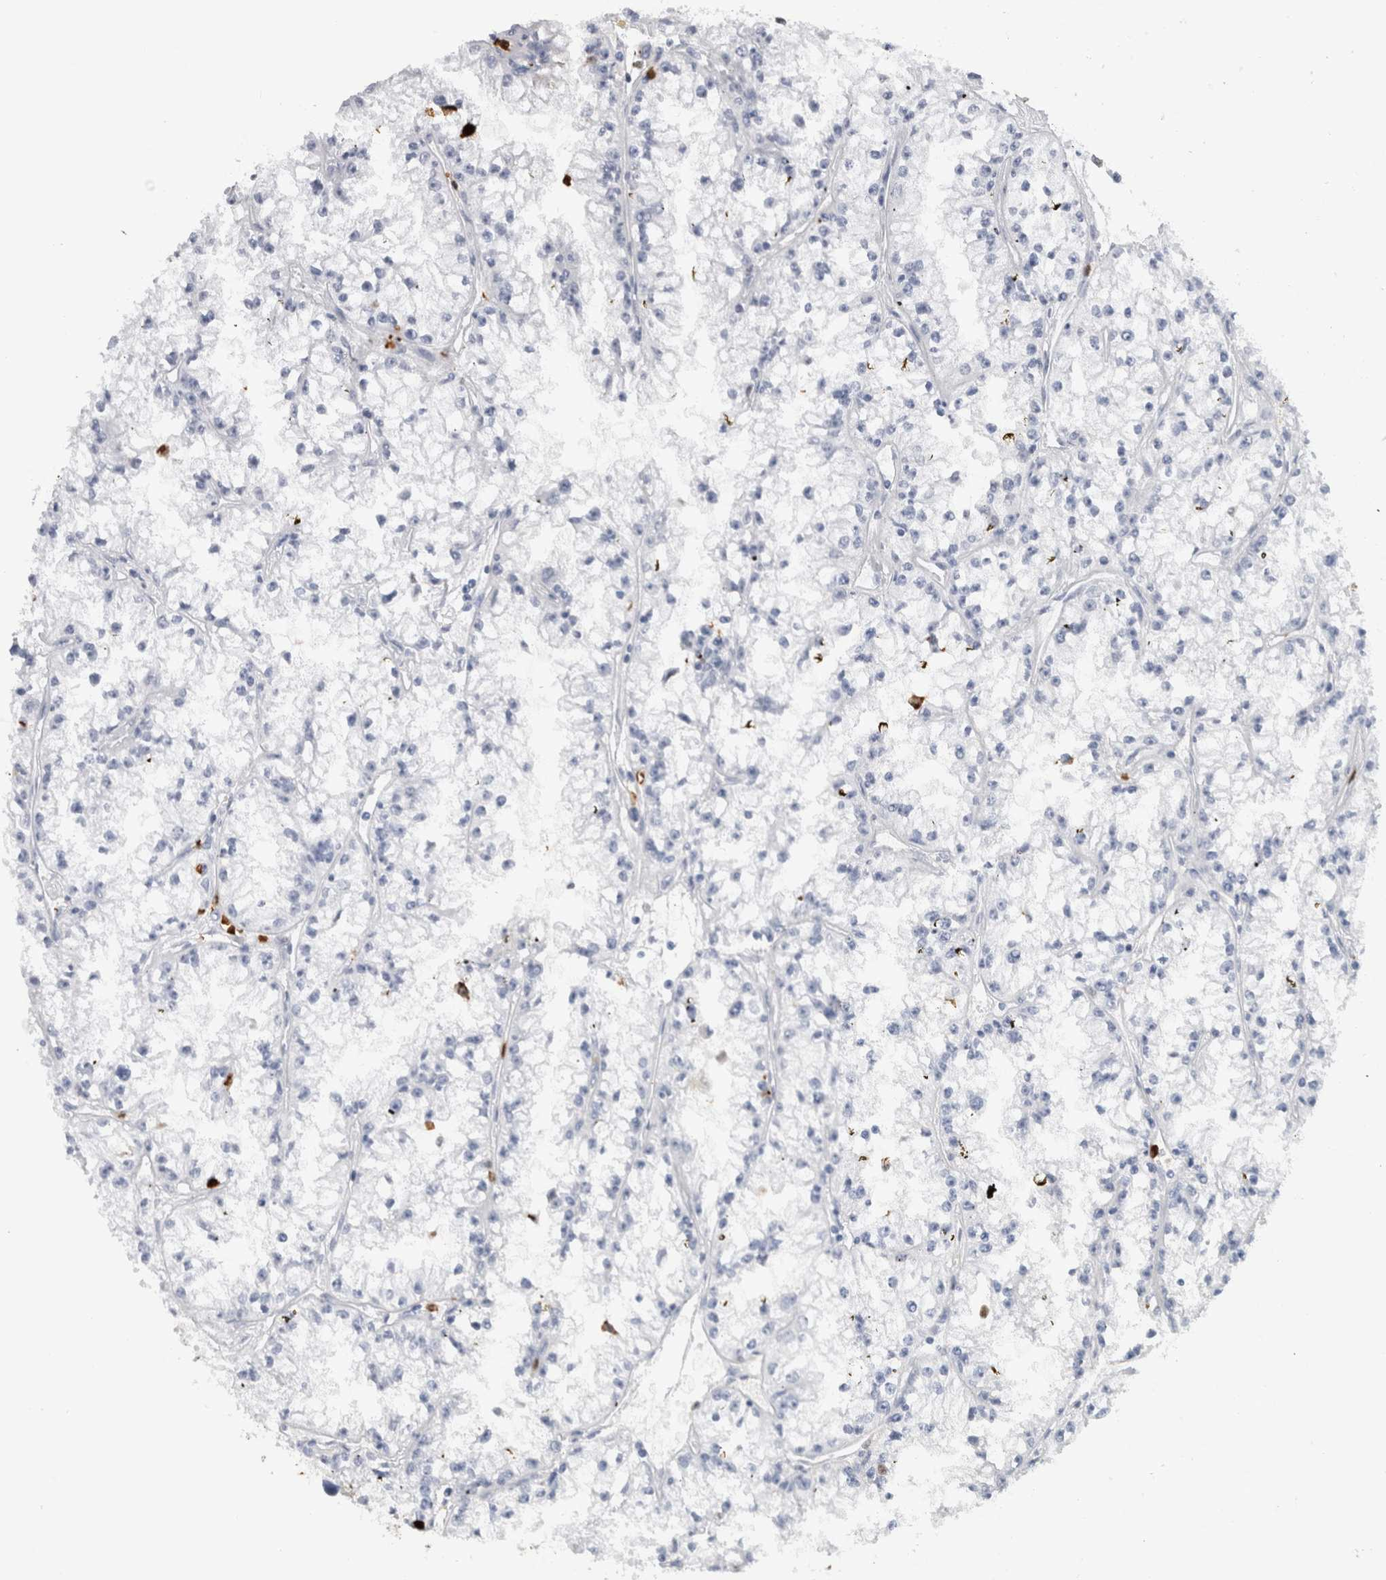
{"staining": {"intensity": "negative", "quantity": "none", "location": "none"}, "tissue": "renal cancer", "cell_type": "Tumor cells", "image_type": "cancer", "snomed": [{"axis": "morphology", "description": "Adenocarcinoma, NOS"}, {"axis": "topography", "description": "Kidney"}], "caption": "Renal cancer (adenocarcinoma) stained for a protein using immunohistochemistry displays no expression tumor cells.", "gene": "S100A8", "patient": {"sex": "male", "age": 56}}